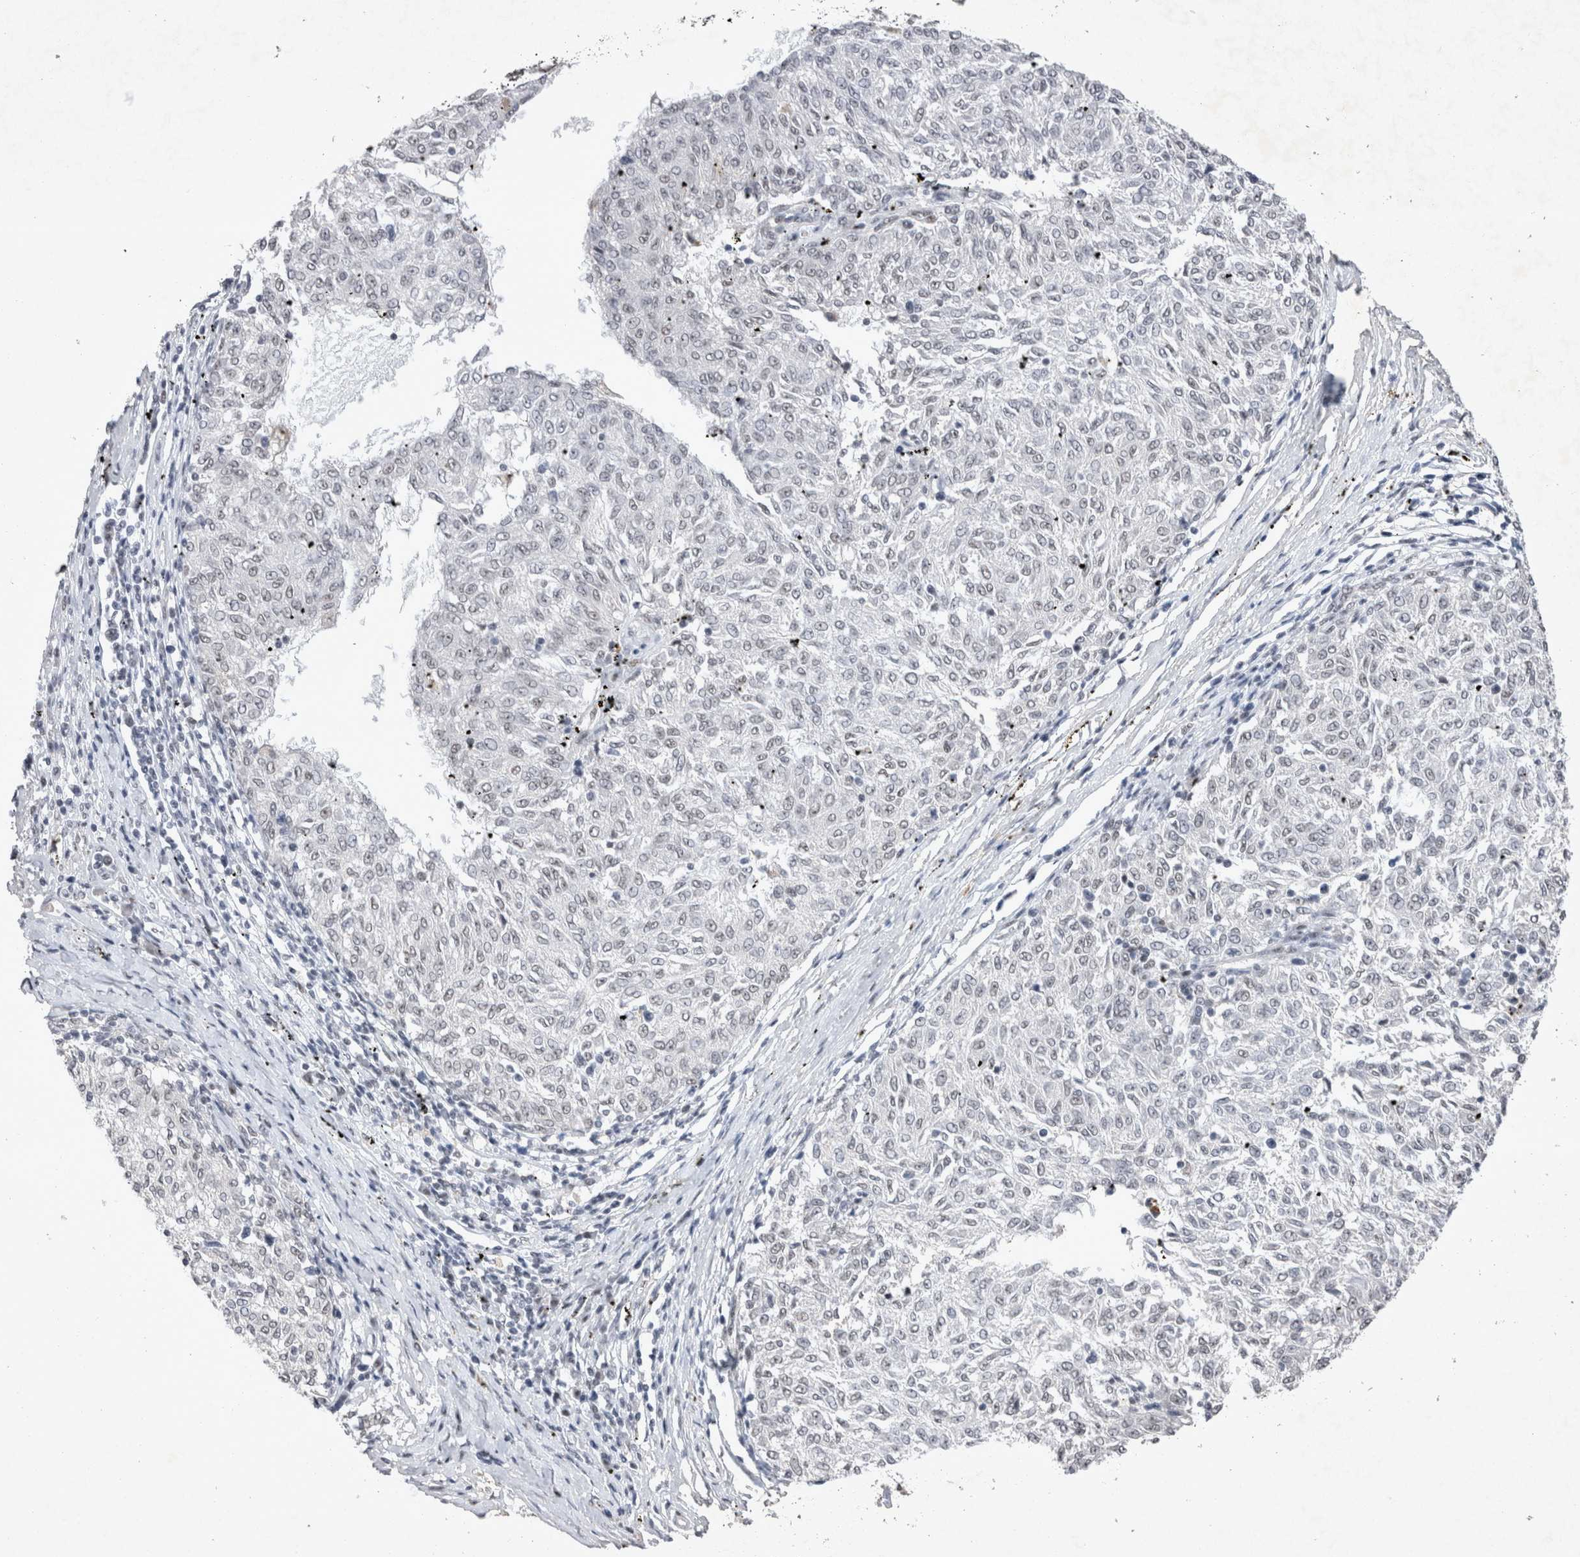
{"staining": {"intensity": "negative", "quantity": "none", "location": "none"}, "tissue": "melanoma", "cell_type": "Tumor cells", "image_type": "cancer", "snomed": [{"axis": "morphology", "description": "Malignant melanoma, NOS"}, {"axis": "topography", "description": "Skin"}], "caption": "Immunohistochemistry (IHC) micrograph of neoplastic tissue: malignant melanoma stained with DAB exhibits no significant protein staining in tumor cells.", "gene": "RBM6", "patient": {"sex": "female", "age": 72}}